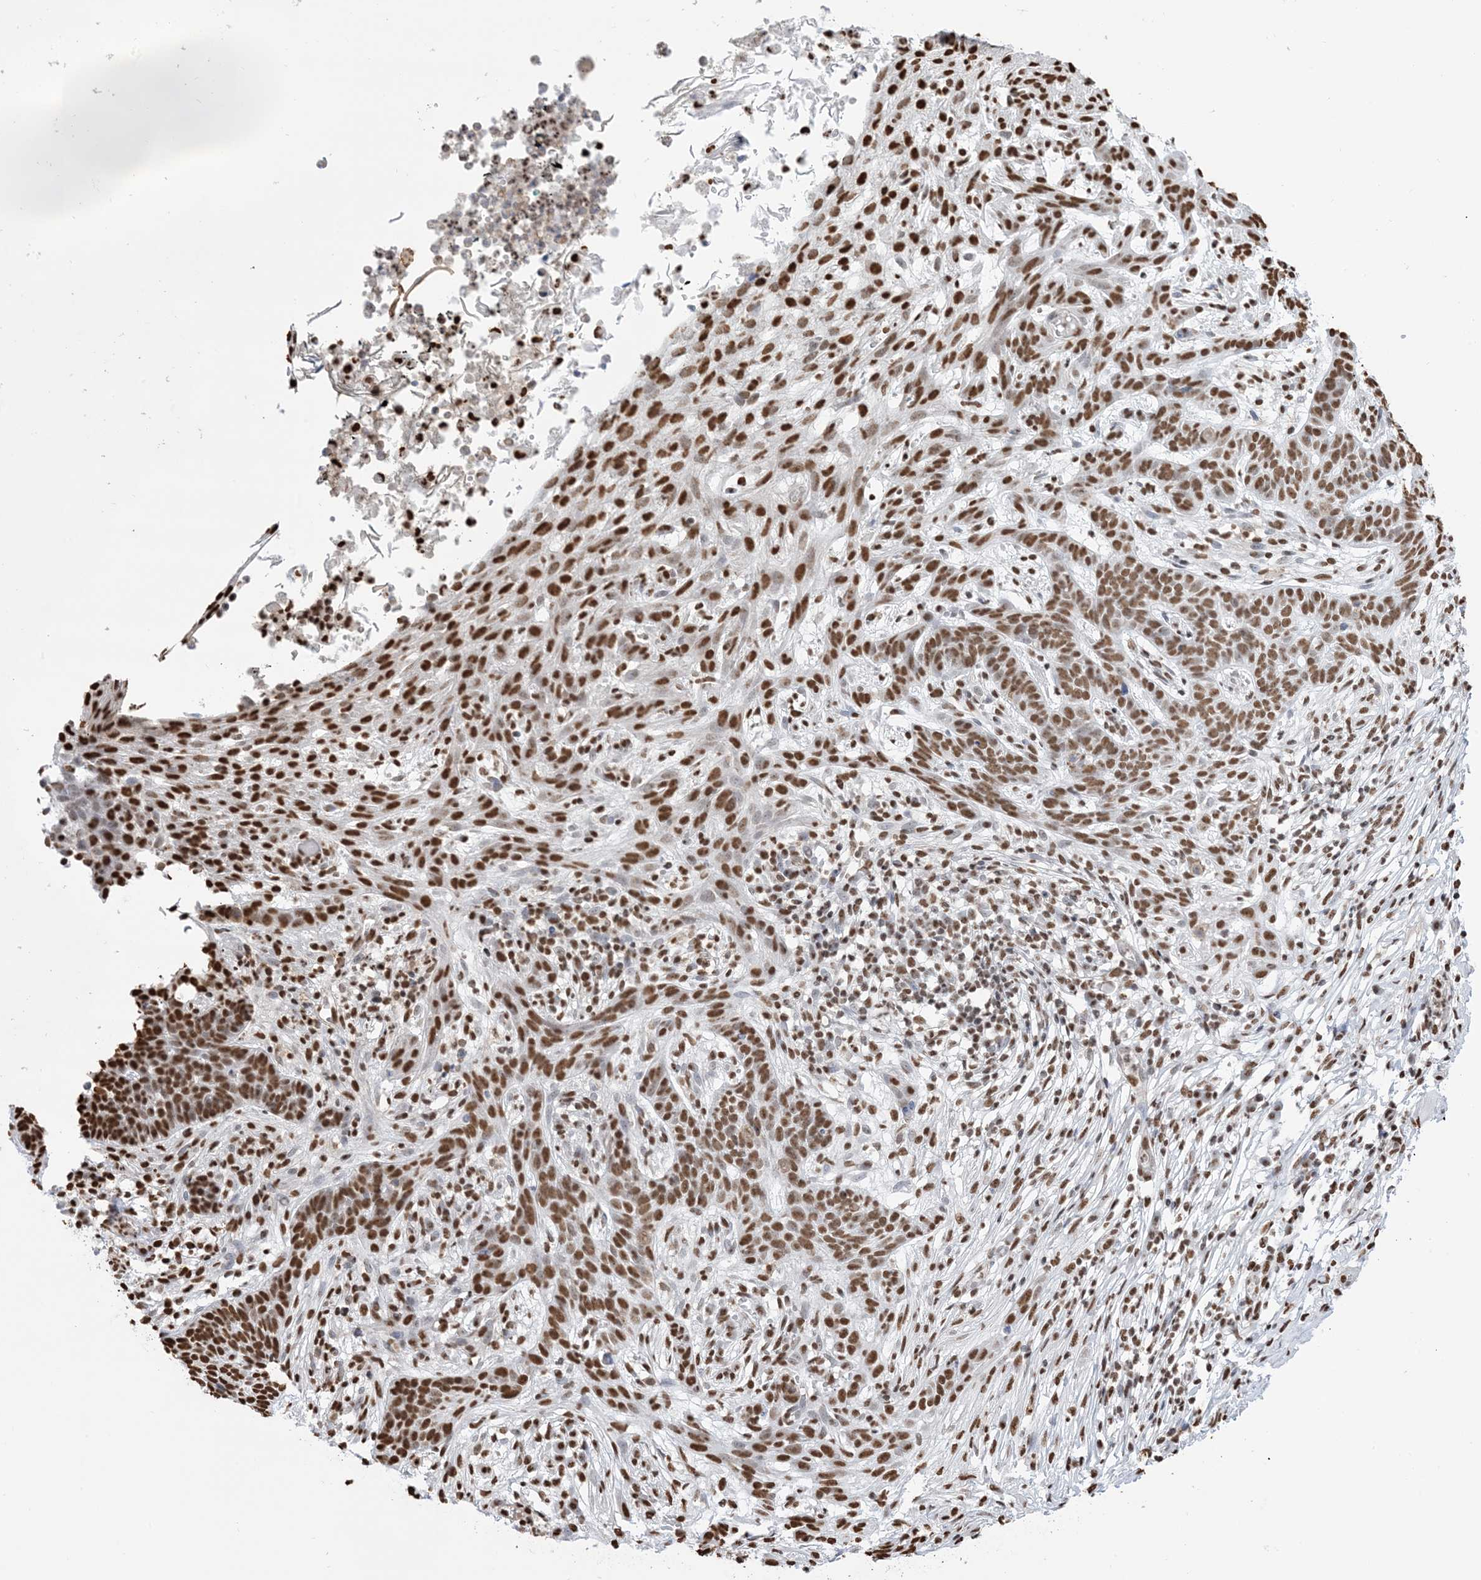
{"staining": {"intensity": "strong", "quantity": ">75%", "location": "nuclear"}, "tissue": "skin cancer", "cell_type": "Tumor cells", "image_type": "cancer", "snomed": [{"axis": "morphology", "description": "Normal tissue, NOS"}, {"axis": "morphology", "description": "Basal cell carcinoma"}, {"axis": "topography", "description": "Skin"}], "caption": "Immunohistochemistry (IHC) micrograph of neoplastic tissue: human skin cancer stained using immunohistochemistry (IHC) reveals high levels of strong protein expression localized specifically in the nuclear of tumor cells, appearing as a nuclear brown color.", "gene": "ZNF792", "patient": {"sex": "male", "age": 64}}